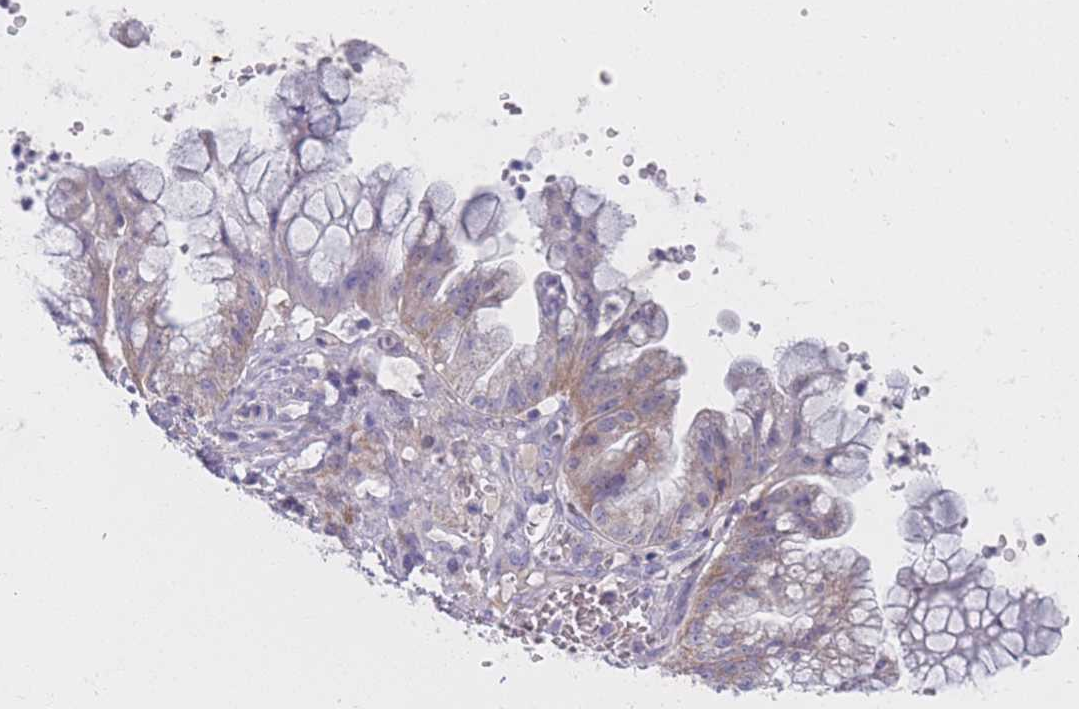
{"staining": {"intensity": "moderate", "quantity": ">75%", "location": "cytoplasmic/membranous"}, "tissue": "ovarian cancer", "cell_type": "Tumor cells", "image_type": "cancer", "snomed": [{"axis": "morphology", "description": "Cystadenocarcinoma, mucinous, NOS"}, {"axis": "topography", "description": "Ovary"}], "caption": "Ovarian cancer stained with a brown dye demonstrates moderate cytoplasmic/membranous positive expression in approximately >75% of tumor cells.", "gene": "MRPS14", "patient": {"sex": "female", "age": 70}}